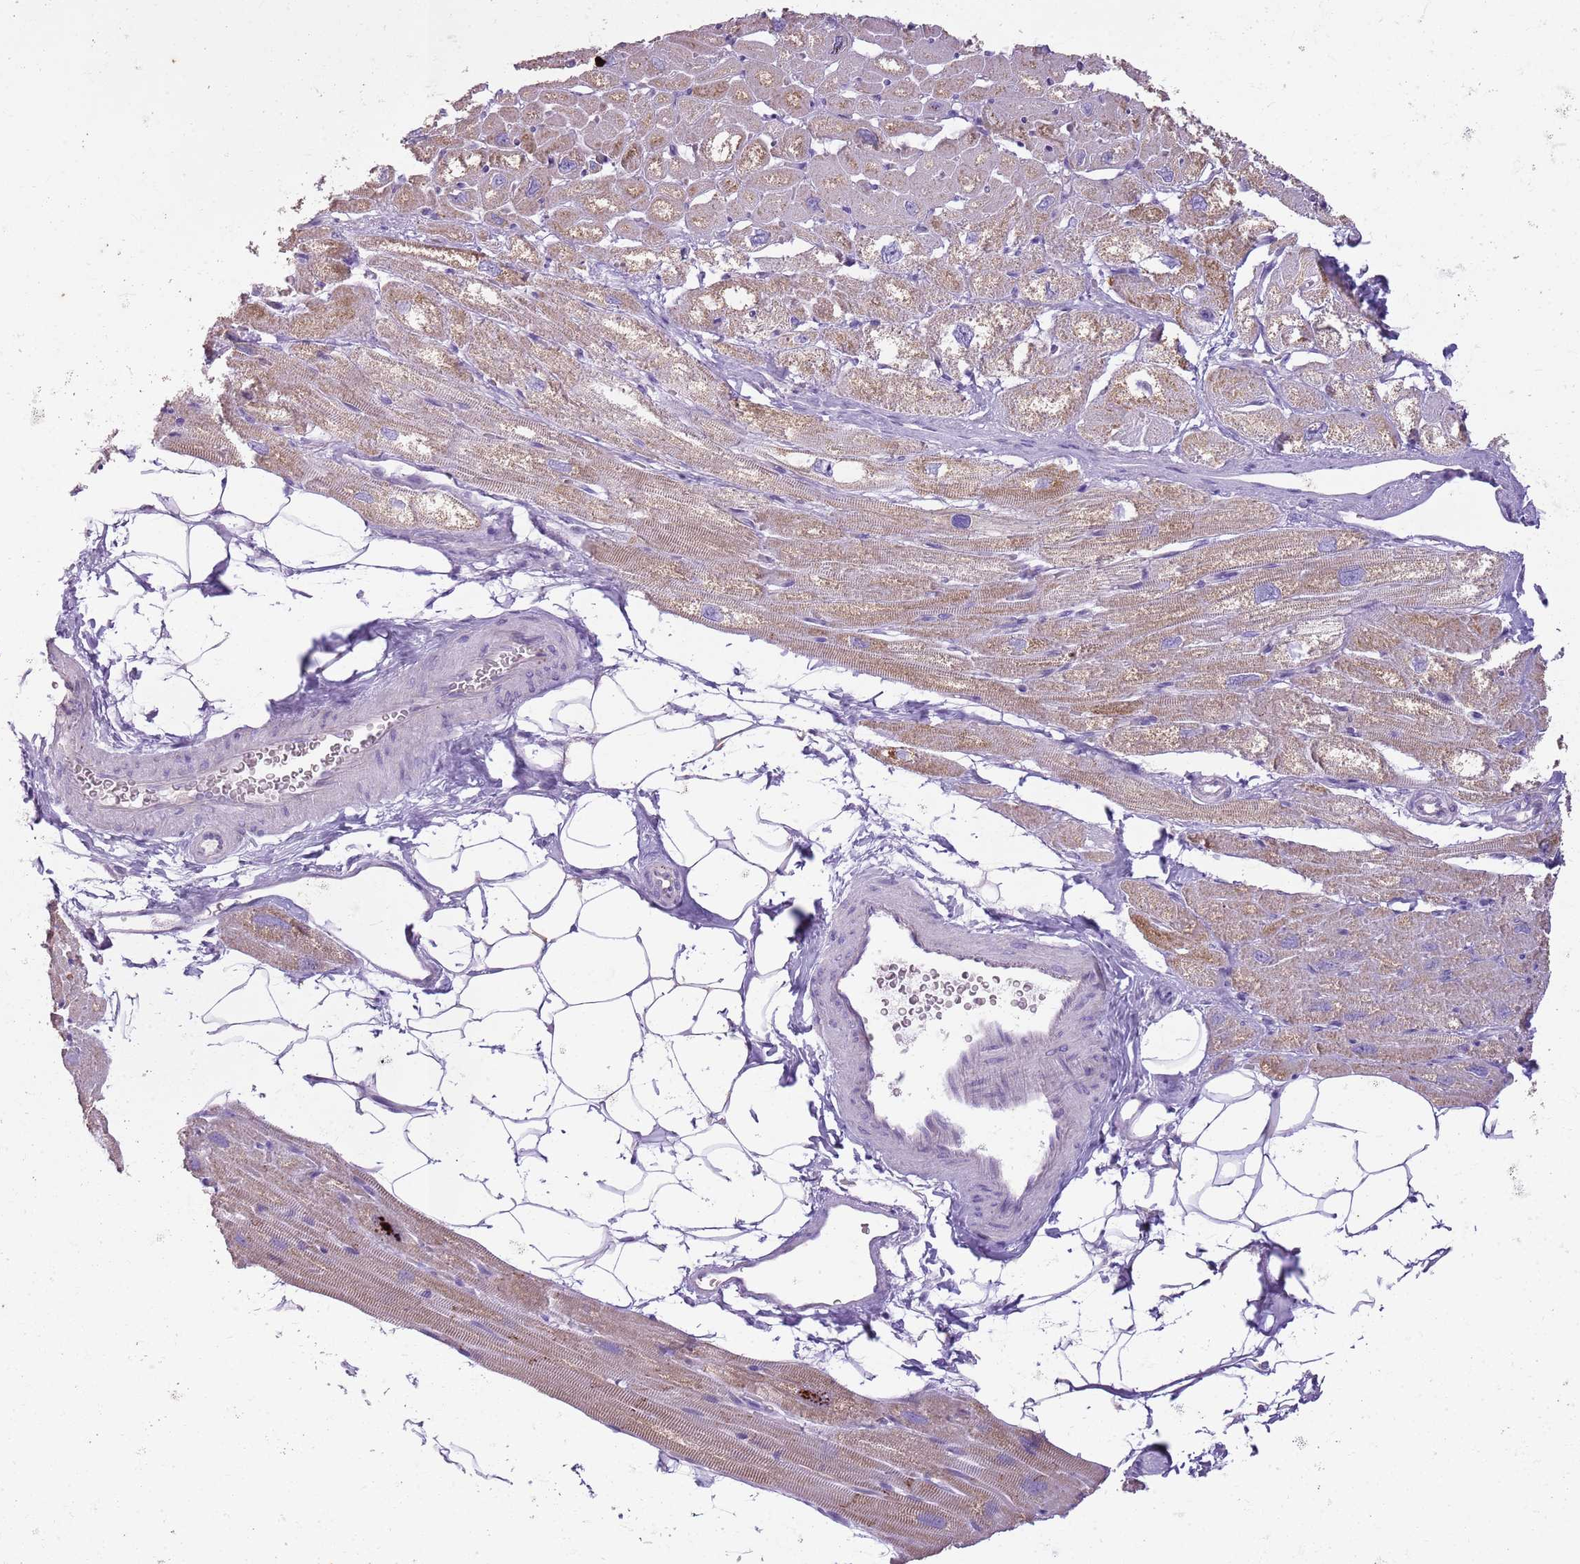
{"staining": {"intensity": "moderate", "quantity": ">75%", "location": "cytoplasmic/membranous"}, "tissue": "heart muscle", "cell_type": "Cardiomyocytes", "image_type": "normal", "snomed": [{"axis": "morphology", "description": "Normal tissue, NOS"}, {"axis": "topography", "description": "Heart"}], "caption": "DAB (3,3'-diaminobenzidine) immunohistochemical staining of unremarkable heart muscle shows moderate cytoplasmic/membranous protein expression in approximately >75% of cardiomyocytes. Using DAB (3,3'-diaminobenzidine) (brown) and hematoxylin (blue) stains, captured at high magnification using brightfield microscopy.", "gene": "CNPPD1", "patient": {"sex": "male", "age": 50}}